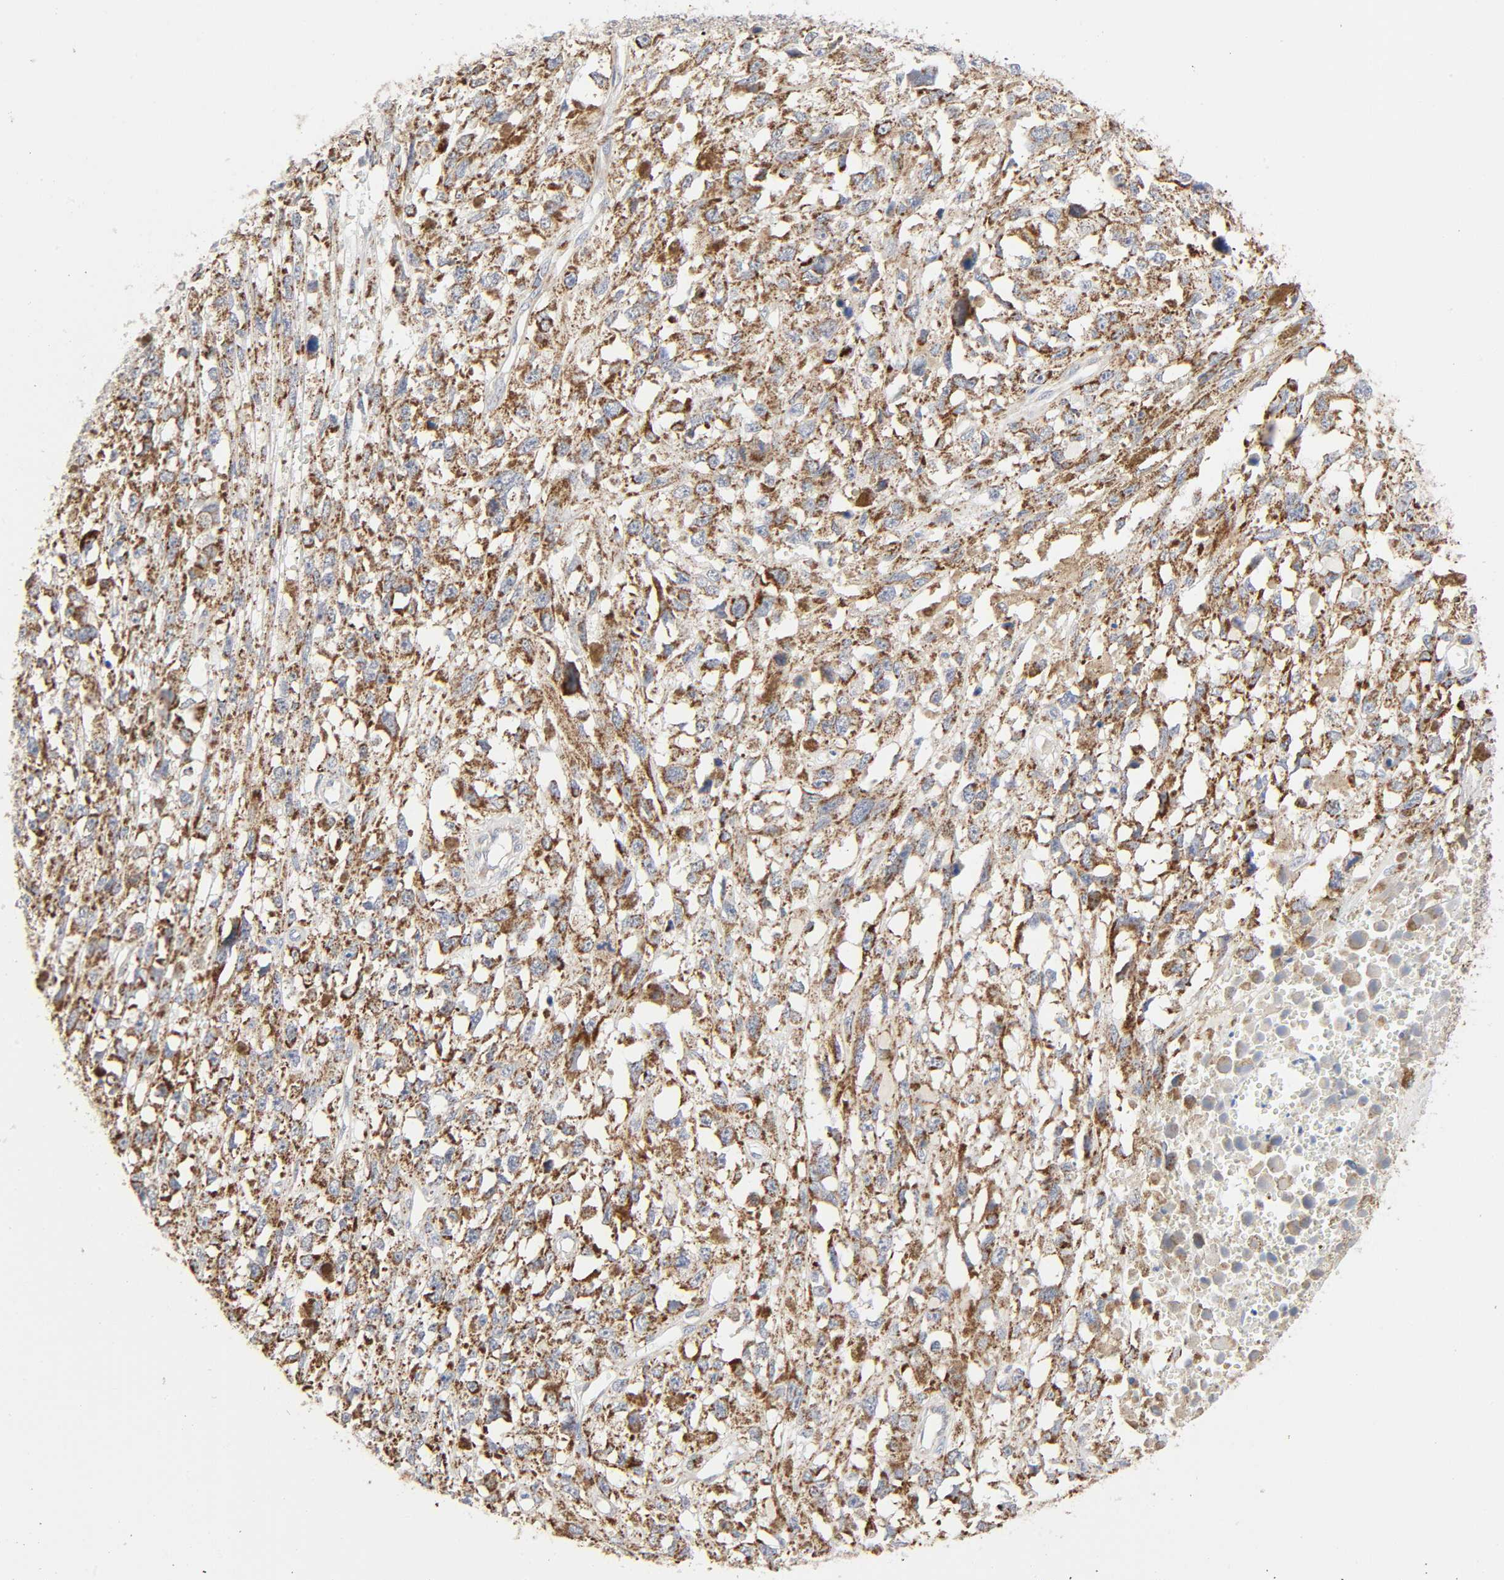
{"staining": {"intensity": "strong", "quantity": ">75%", "location": "cytoplasmic/membranous"}, "tissue": "melanoma", "cell_type": "Tumor cells", "image_type": "cancer", "snomed": [{"axis": "morphology", "description": "Malignant melanoma, Metastatic site"}, {"axis": "topography", "description": "Lymph node"}], "caption": "Human malignant melanoma (metastatic site) stained with a protein marker reveals strong staining in tumor cells.", "gene": "SYT16", "patient": {"sex": "male", "age": 59}}